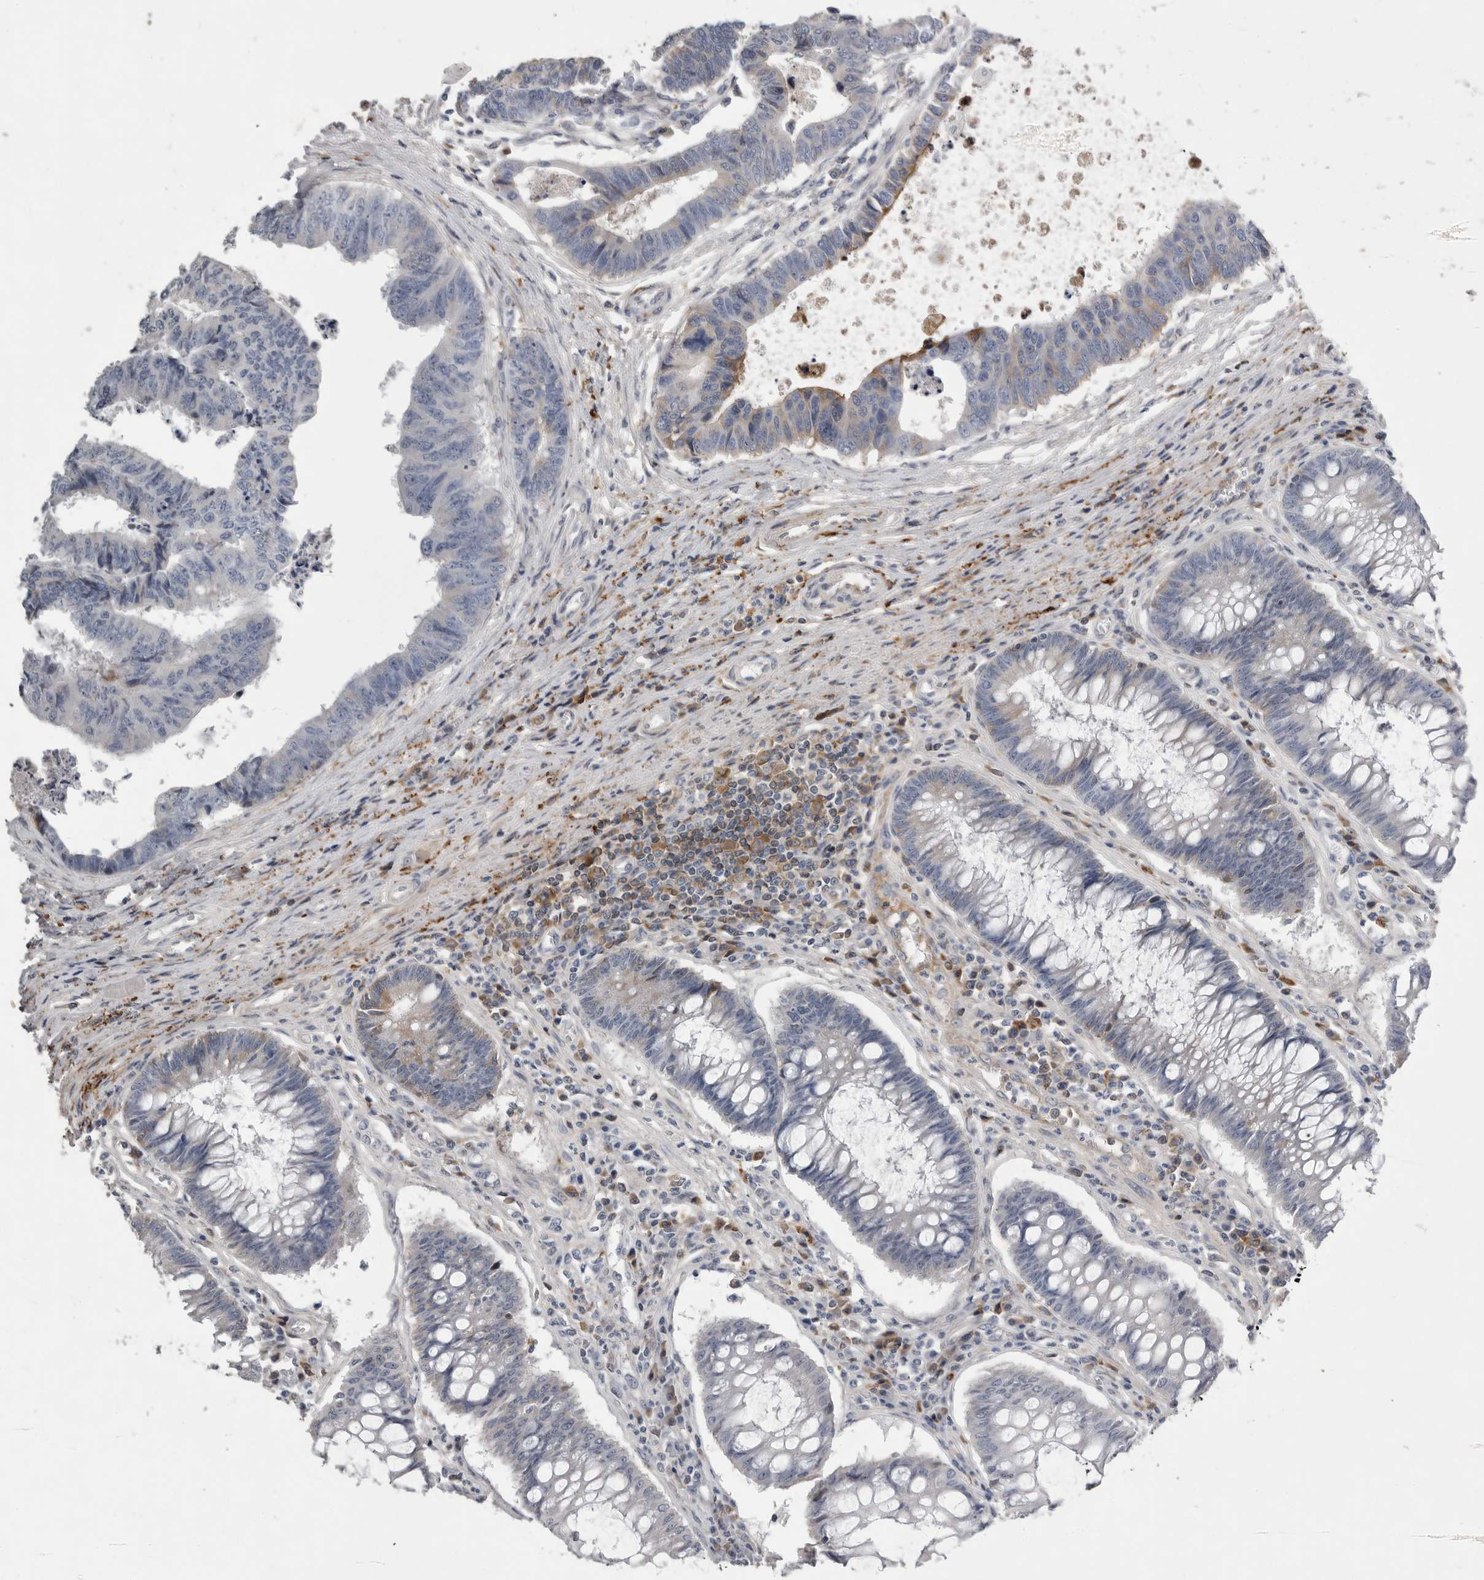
{"staining": {"intensity": "negative", "quantity": "none", "location": "none"}, "tissue": "colorectal cancer", "cell_type": "Tumor cells", "image_type": "cancer", "snomed": [{"axis": "morphology", "description": "Adenocarcinoma, NOS"}, {"axis": "topography", "description": "Rectum"}], "caption": "Immunohistochemical staining of human adenocarcinoma (colorectal) demonstrates no significant positivity in tumor cells.", "gene": "CRP", "patient": {"sex": "male", "age": 84}}